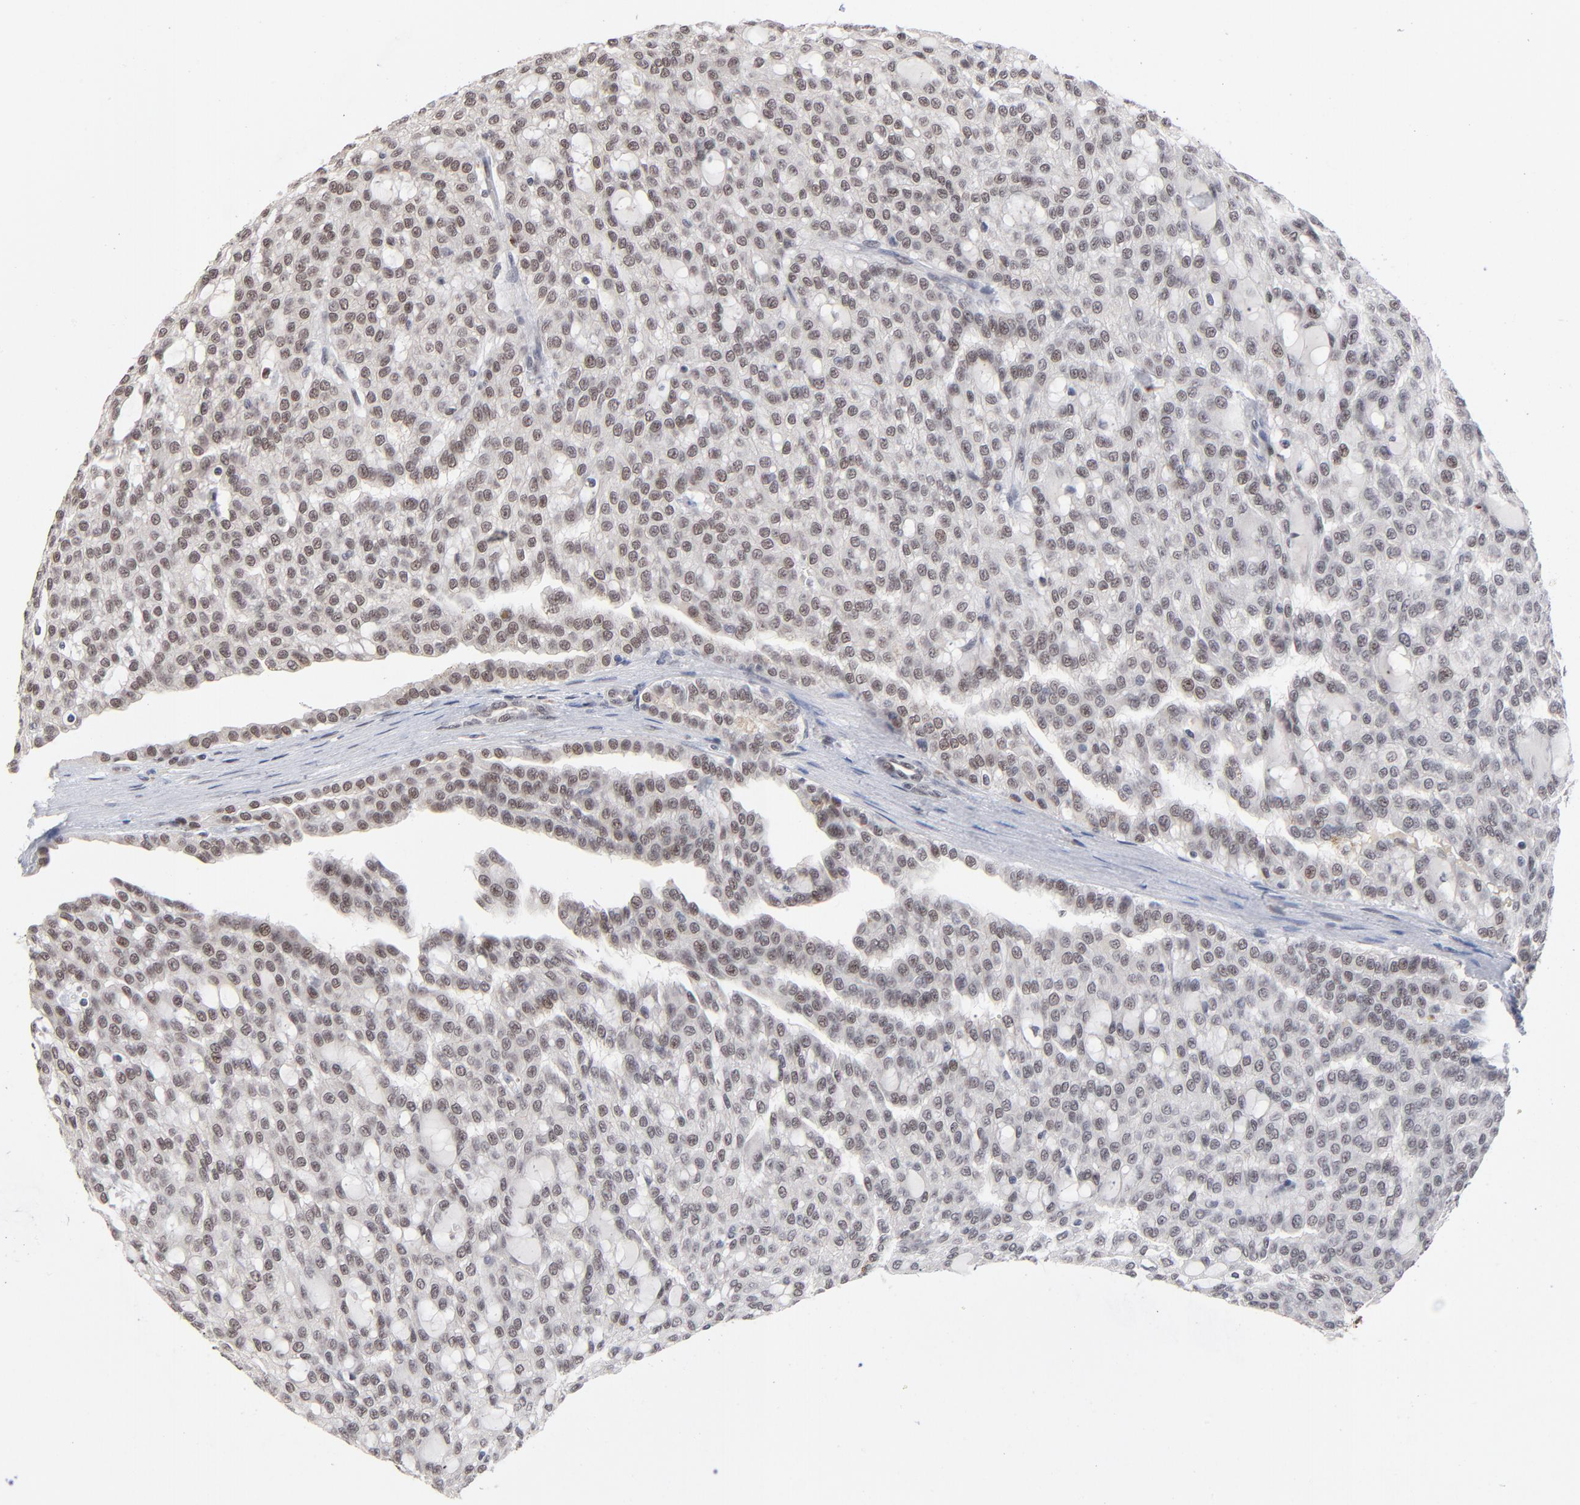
{"staining": {"intensity": "weak", "quantity": "25%-75%", "location": "nuclear"}, "tissue": "renal cancer", "cell_type": "Tumor cells", "image_type": "cancer", "snomed": [{"axis": "morphology", "description": "Adenocarcinoma, NOS"}, {"axis": "topography", "description": "Kidney"}], "caption": "This photomicrograph reveals immunohistochemistry staining of human adenocarcinoma (renal), with low weak nuclear expression in approximately 25%-75% of tumor cells.", "gene": "MBIP", "patient": {"sex": "male", "age": 63}}